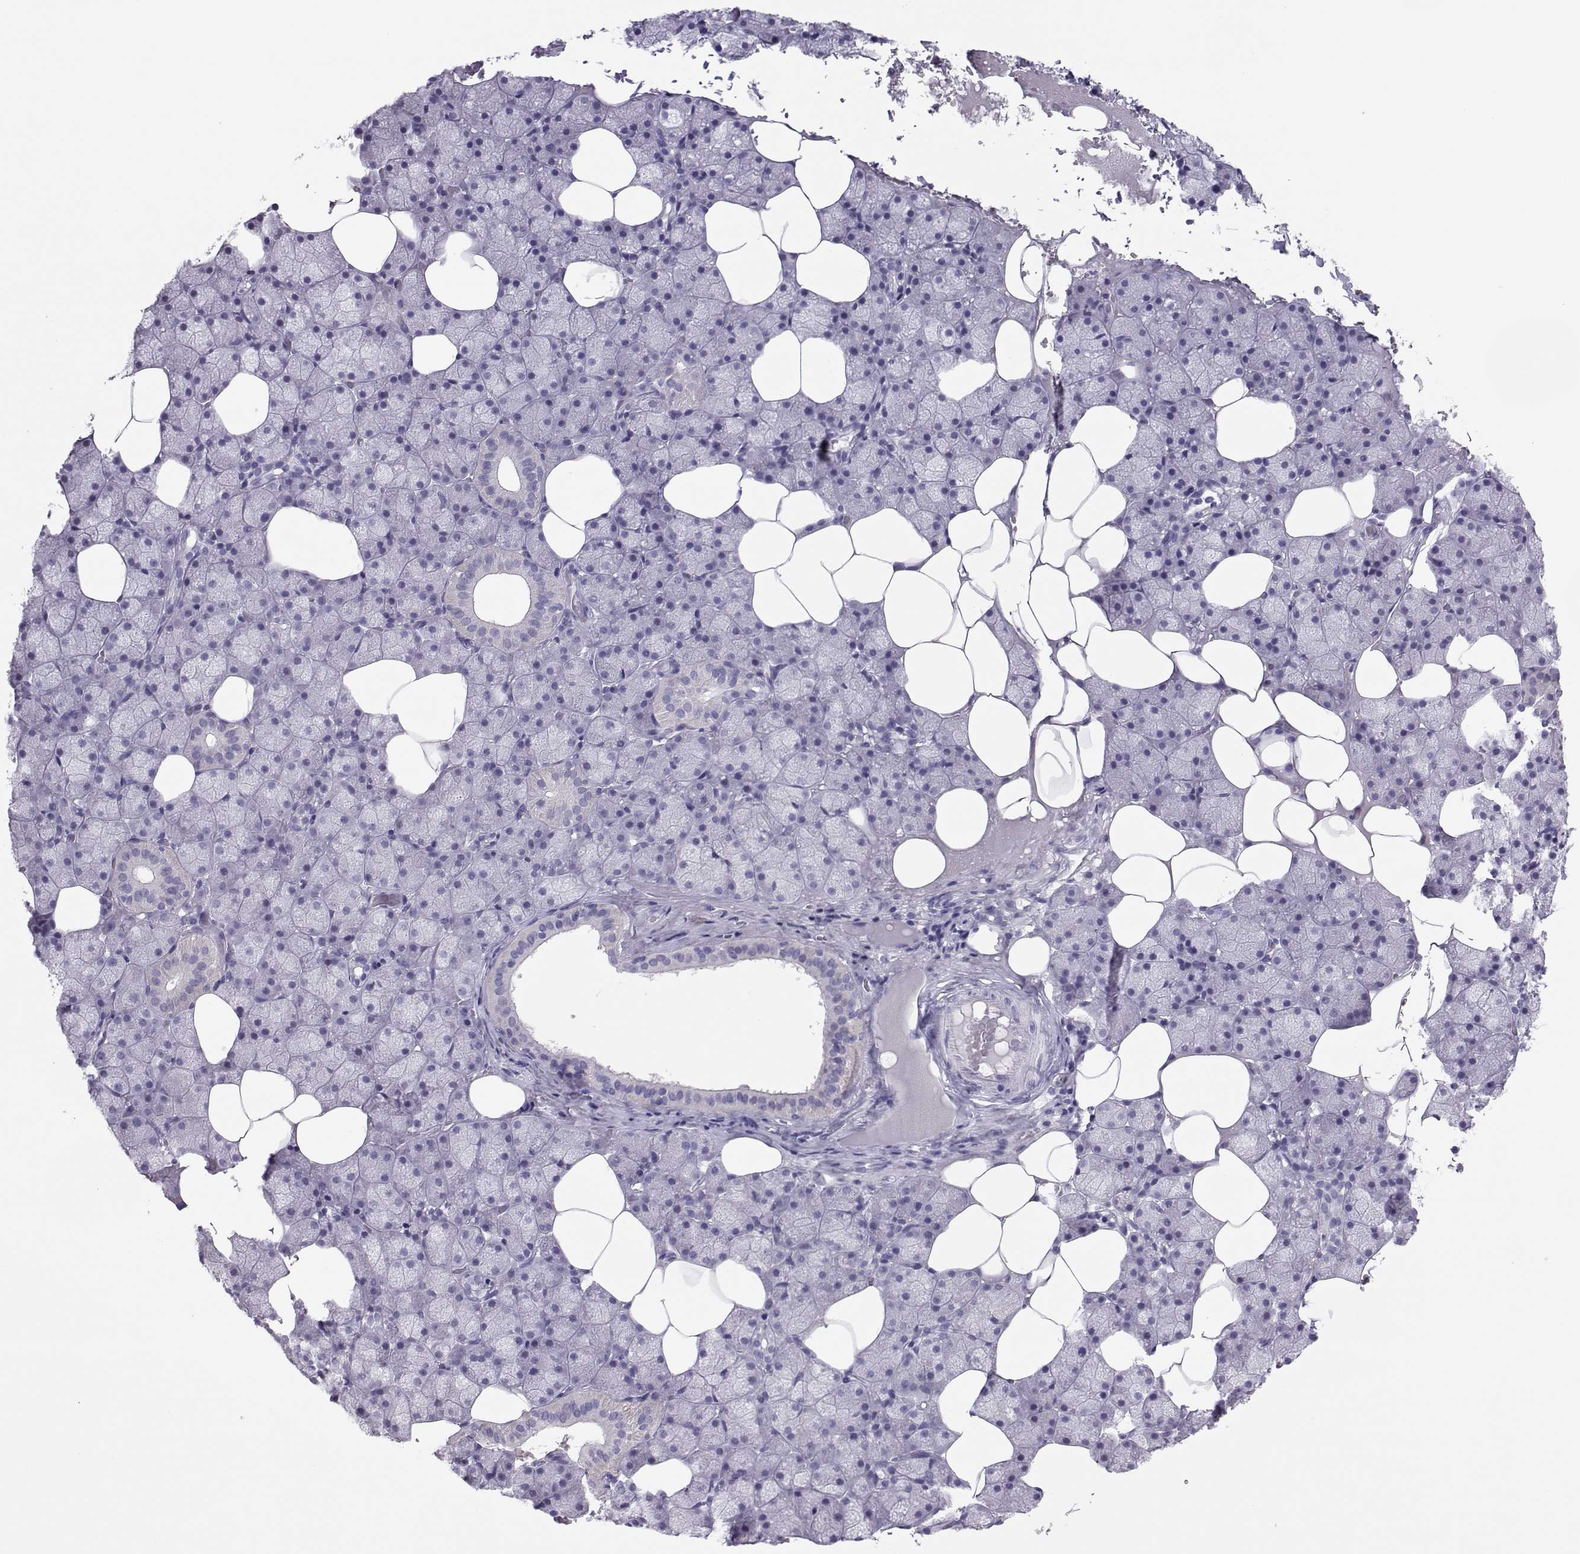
{"staining": {"intensity": "negative", "quantity": "none", "location": "none"}, "tissue": "salivary gland", "cell_type": "Glandular cells", "image_type": "normal", "snomed": [{"axis": "morphology", "description": "Normal tissue, NOS"}, {"axis": "topography", "description": "Salivary gland"}], "caption": "Immunohistochemistry (IHC) histopathology image of benign human salivary gland stained for a protein (brown), which displays no expression in glandular cells.", "gene": "TRPM7", "patient": {"sex": "male", "age": 38}}